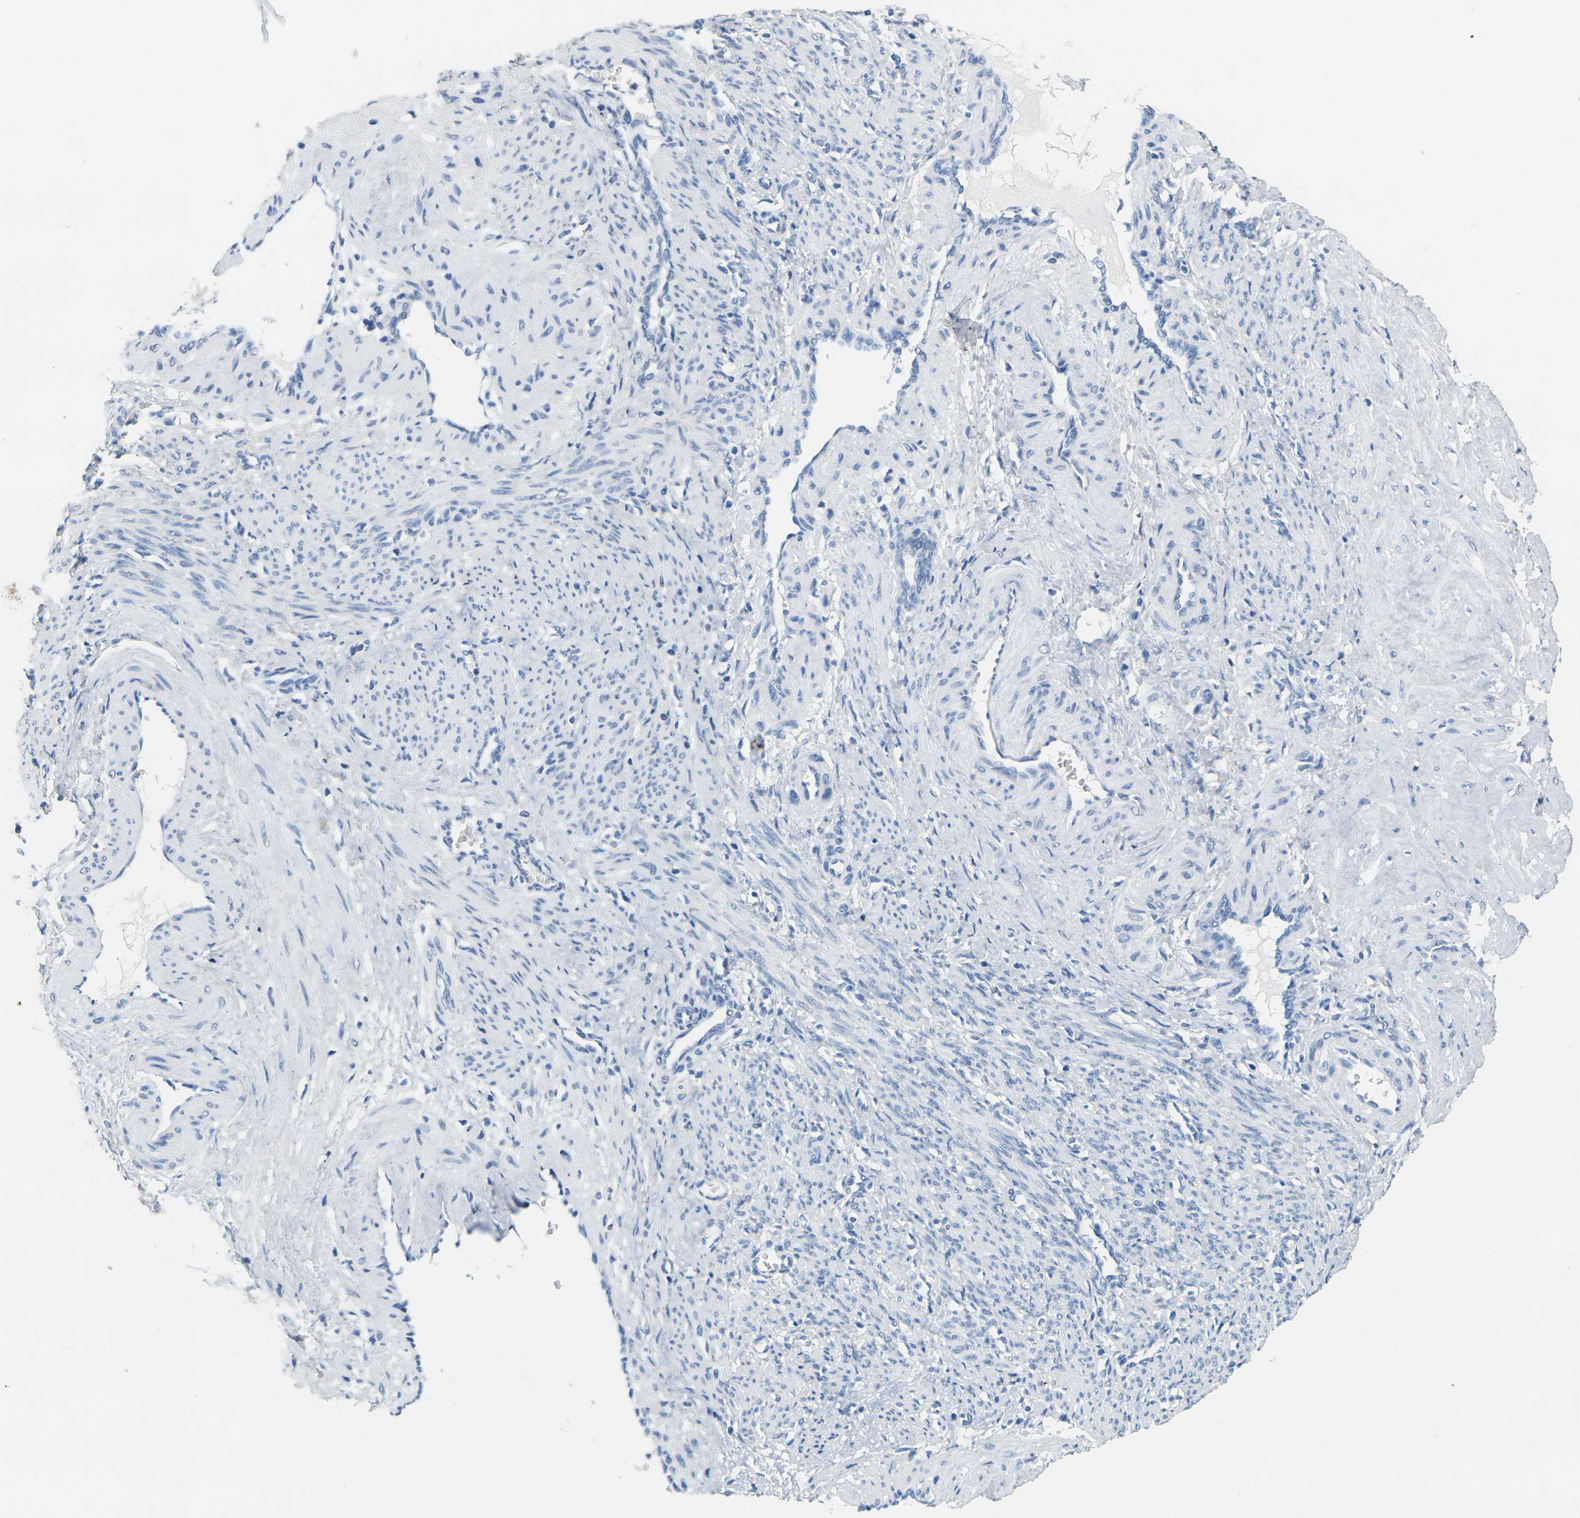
{"staining": {"intensity": "negative", "quantity": "none", "location": "none"}, "tissue": "smooth muscle", "cell_type": "Smooth muscle cells", "image_type": "normal", "snomed": [{"axis": "morphology", "description": "Normal tissue, NOS"}, {"axis": "topography", "description": "Endometrium"}], "caption": "Immunohistochemistry (IHC) histopathology image of unremarkable smooth muscle: smooth muscle stained with DAB displays no significant protein staining in smooth muscle cells.", "gene": "CTAG1A", "patient": {"sex": "female", "age": 33}}